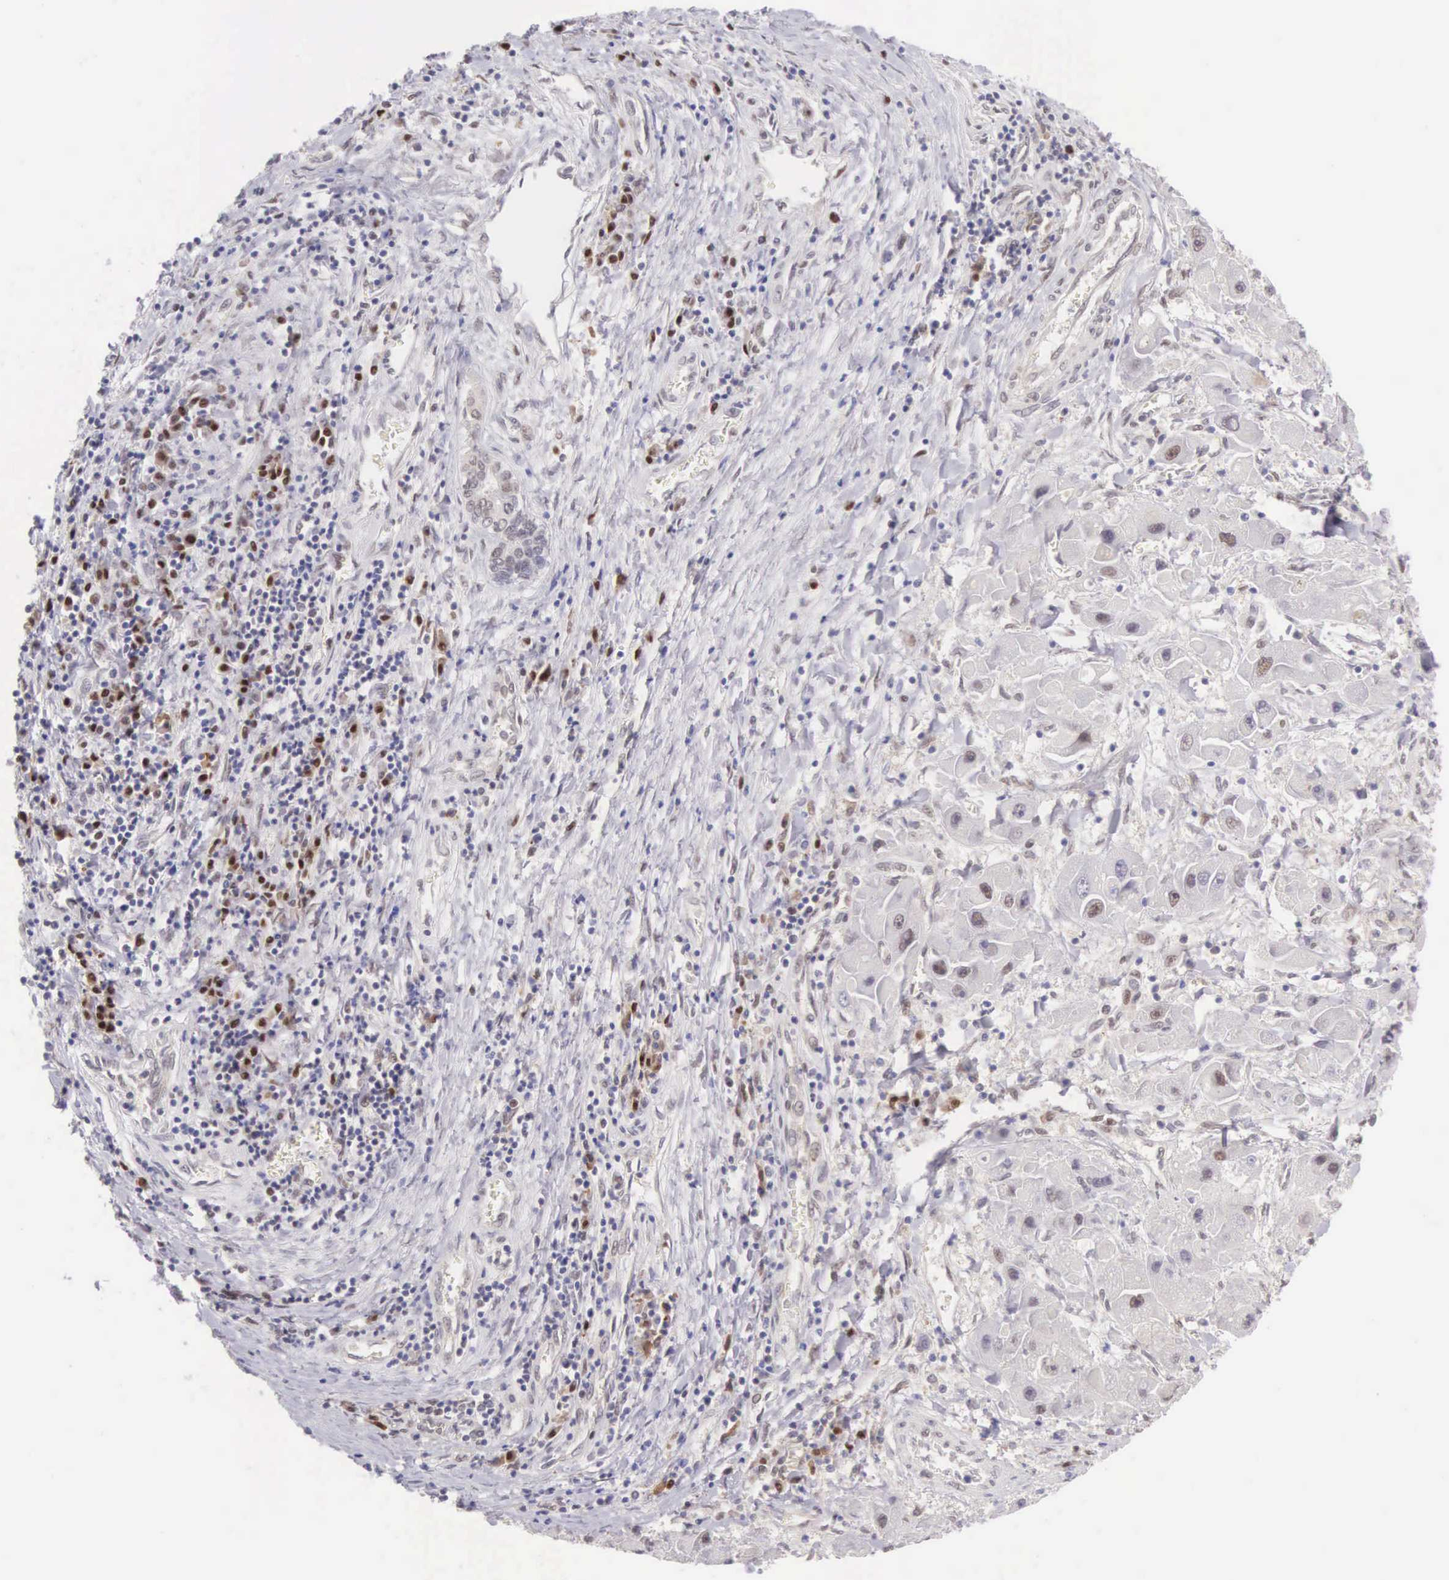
{"staining": {"intensity": "weak", "quantity": "<25%", "location": "nuclear"}, "tissue": "liver cancer", "cell_type": "Tumor cells", "image_type": "cancer", "snomed": [{"axis": "morphology", "description": "Carcinoma, Hepatocellular, NOS"}, {"axis": "topography", "description": "Liver"}], "caption": "A histopathology image of human liver cancer (hepatocellular carcinoma) is negative for staining in tumor cells. (Stains: DAB immunohistochemistry with hematoxylin counter stain, Microscopy: brightfield microscopy at high magnification).", "gene": "CCDC117", "patient": {"sex": "male", "age": 24}}